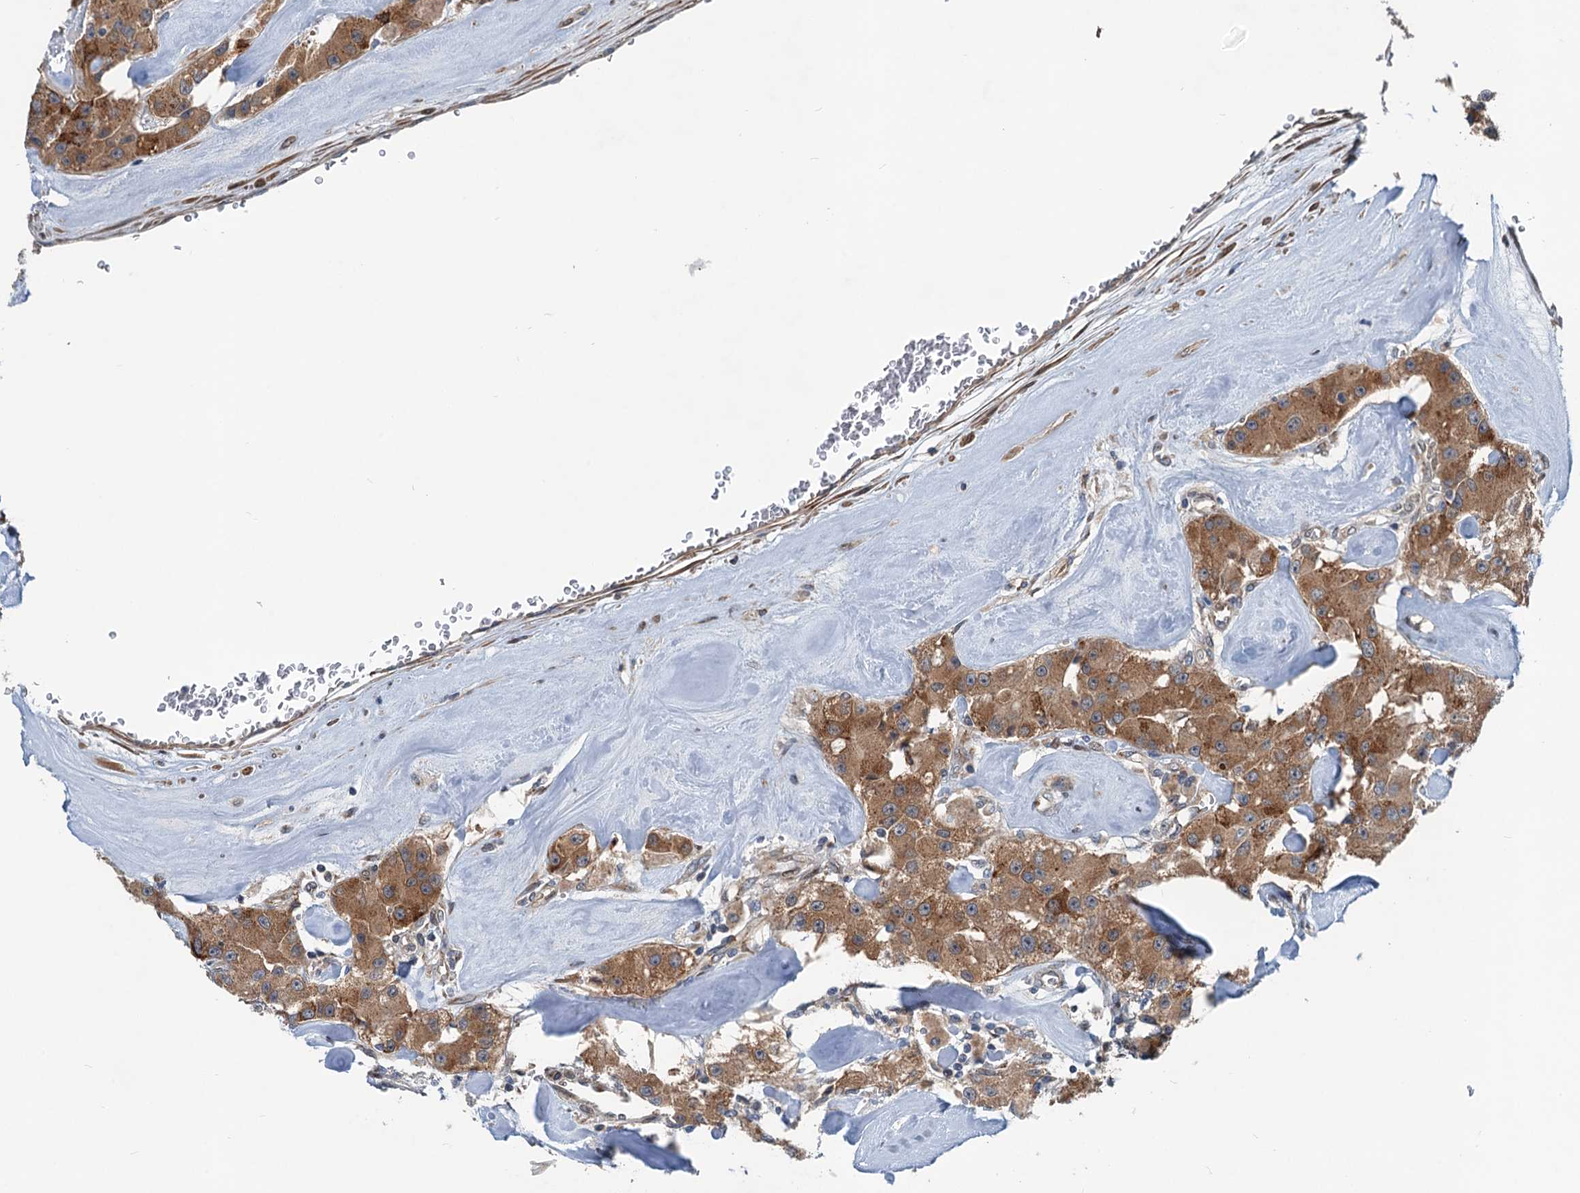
{"staining": {"intensity": "moderate", "quantity": ">75%", "location": "cytoplasmic/membranous"}, "tissue": "carcinoid", "cell_type": "Tumor cells", "image_type": "cancer", "snomed": [{"axis": "morphology", "description": "Carcinoid, malignant, NOS"}, {"axis": "topography", "description": "Pancreas"}], "caption": "Approximately >75% of tumor cells in malignant carcinoid show moderate cytoplasmic/membranous protein staining as visualized by brown immunohistochemical staining.", "gene": "DYNC2I2", "patient": {"sex": "male", "age": 41}}